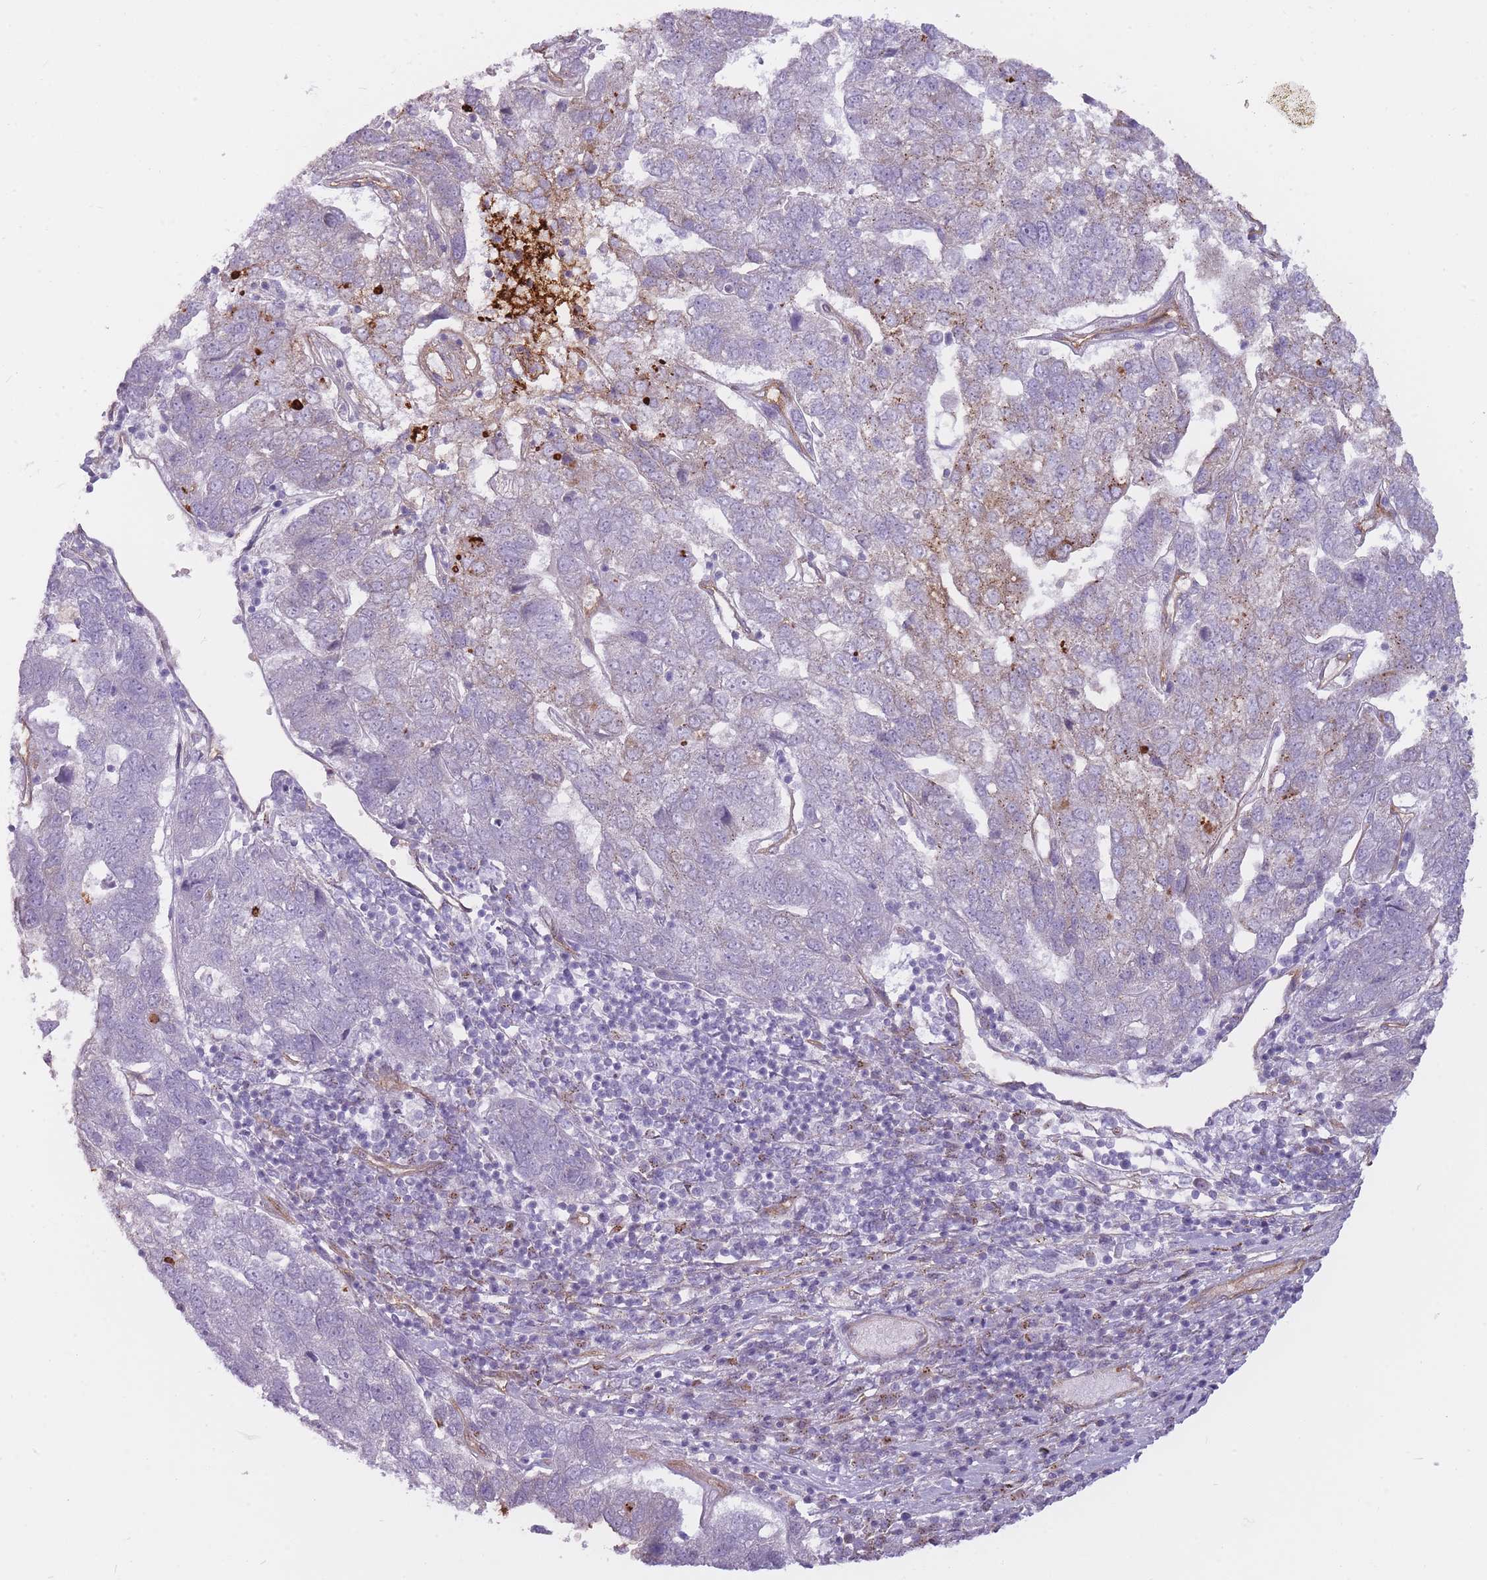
{"staining": {"intensity": "weak", "quantity": "<25%", "location": "cytoplasmic/membranous"}, "tissue": "pancreatic cancer", "cell_type": "Tumor cells", "image_type": "cancer", "snomed": [{"axis": "morphology", "description": "Adenocarcinoma, NOS"}, {"axis": "topography", "description": "Pancreas"}], "caption": "Tumor cells are negative for protein expression in human pancreatic adenocarcinoma.", "gene": "PGRMC2", "patient": {"sex": "female", "age": 61}}